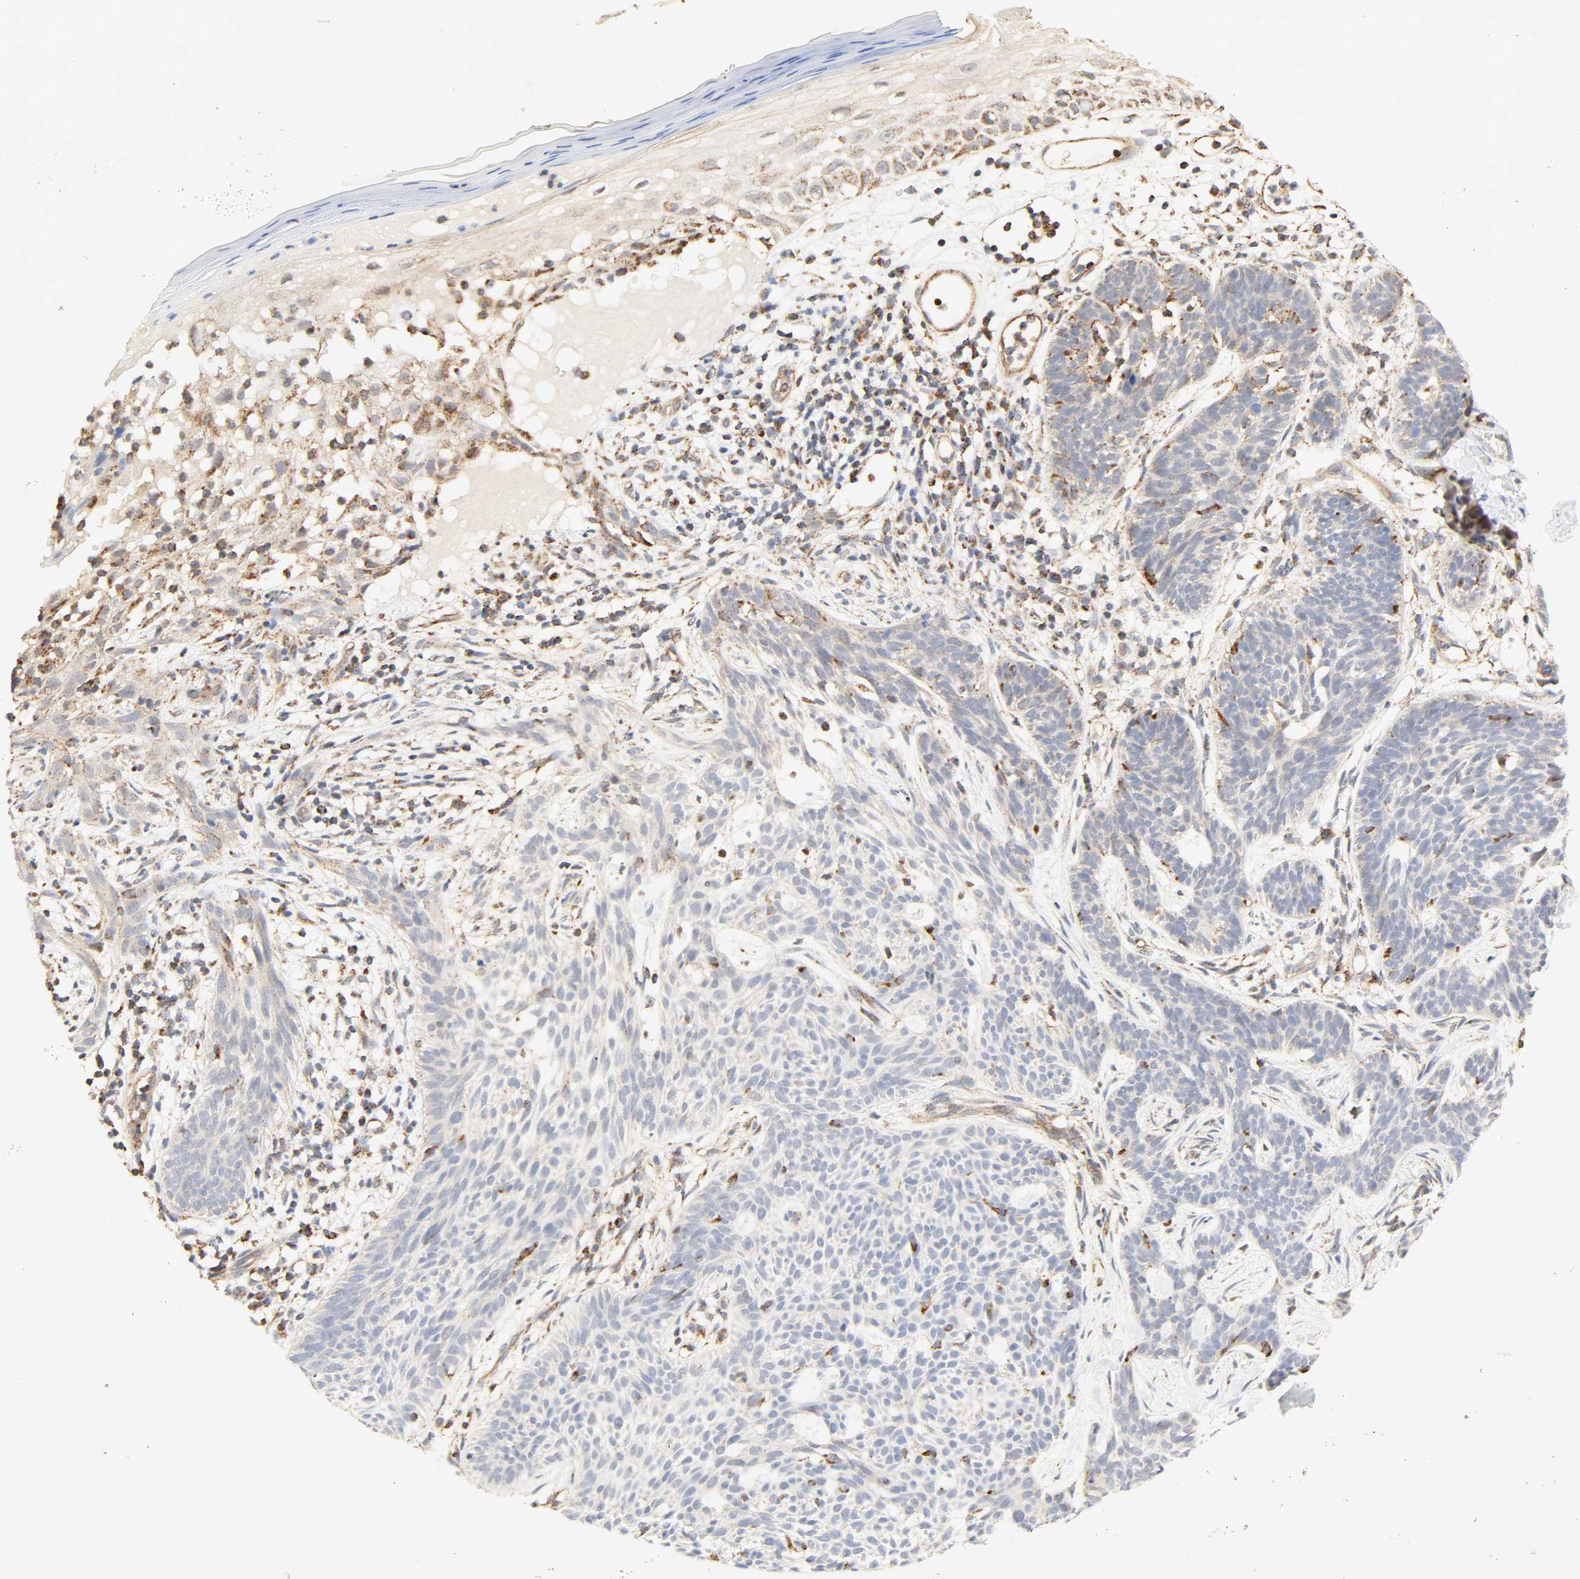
{"staining": {"intensity": "weak", "quantity": "25%-75%", "location": "cytoplasmic/membranous"}, "tissue": "skin cancer", "cell_type": "Tumor cells", "image_type": "cancer", "snomed": [{"axis": "morphology", "description": "Normal tissue, NOS"}, {"axis": "morphology", "description": "Basal cell carcinoma"}, {"axis": "topography", "description": "Skin"}], "caption": "Approximately 25%-75% of tumor cells in human skin cancer show weak cytoplasmic/membranous protein positivity as visualized by brown immunohistochemical staining.", "gene": "ZMAT5", "patient": {"sex": "female", "age": 69}}